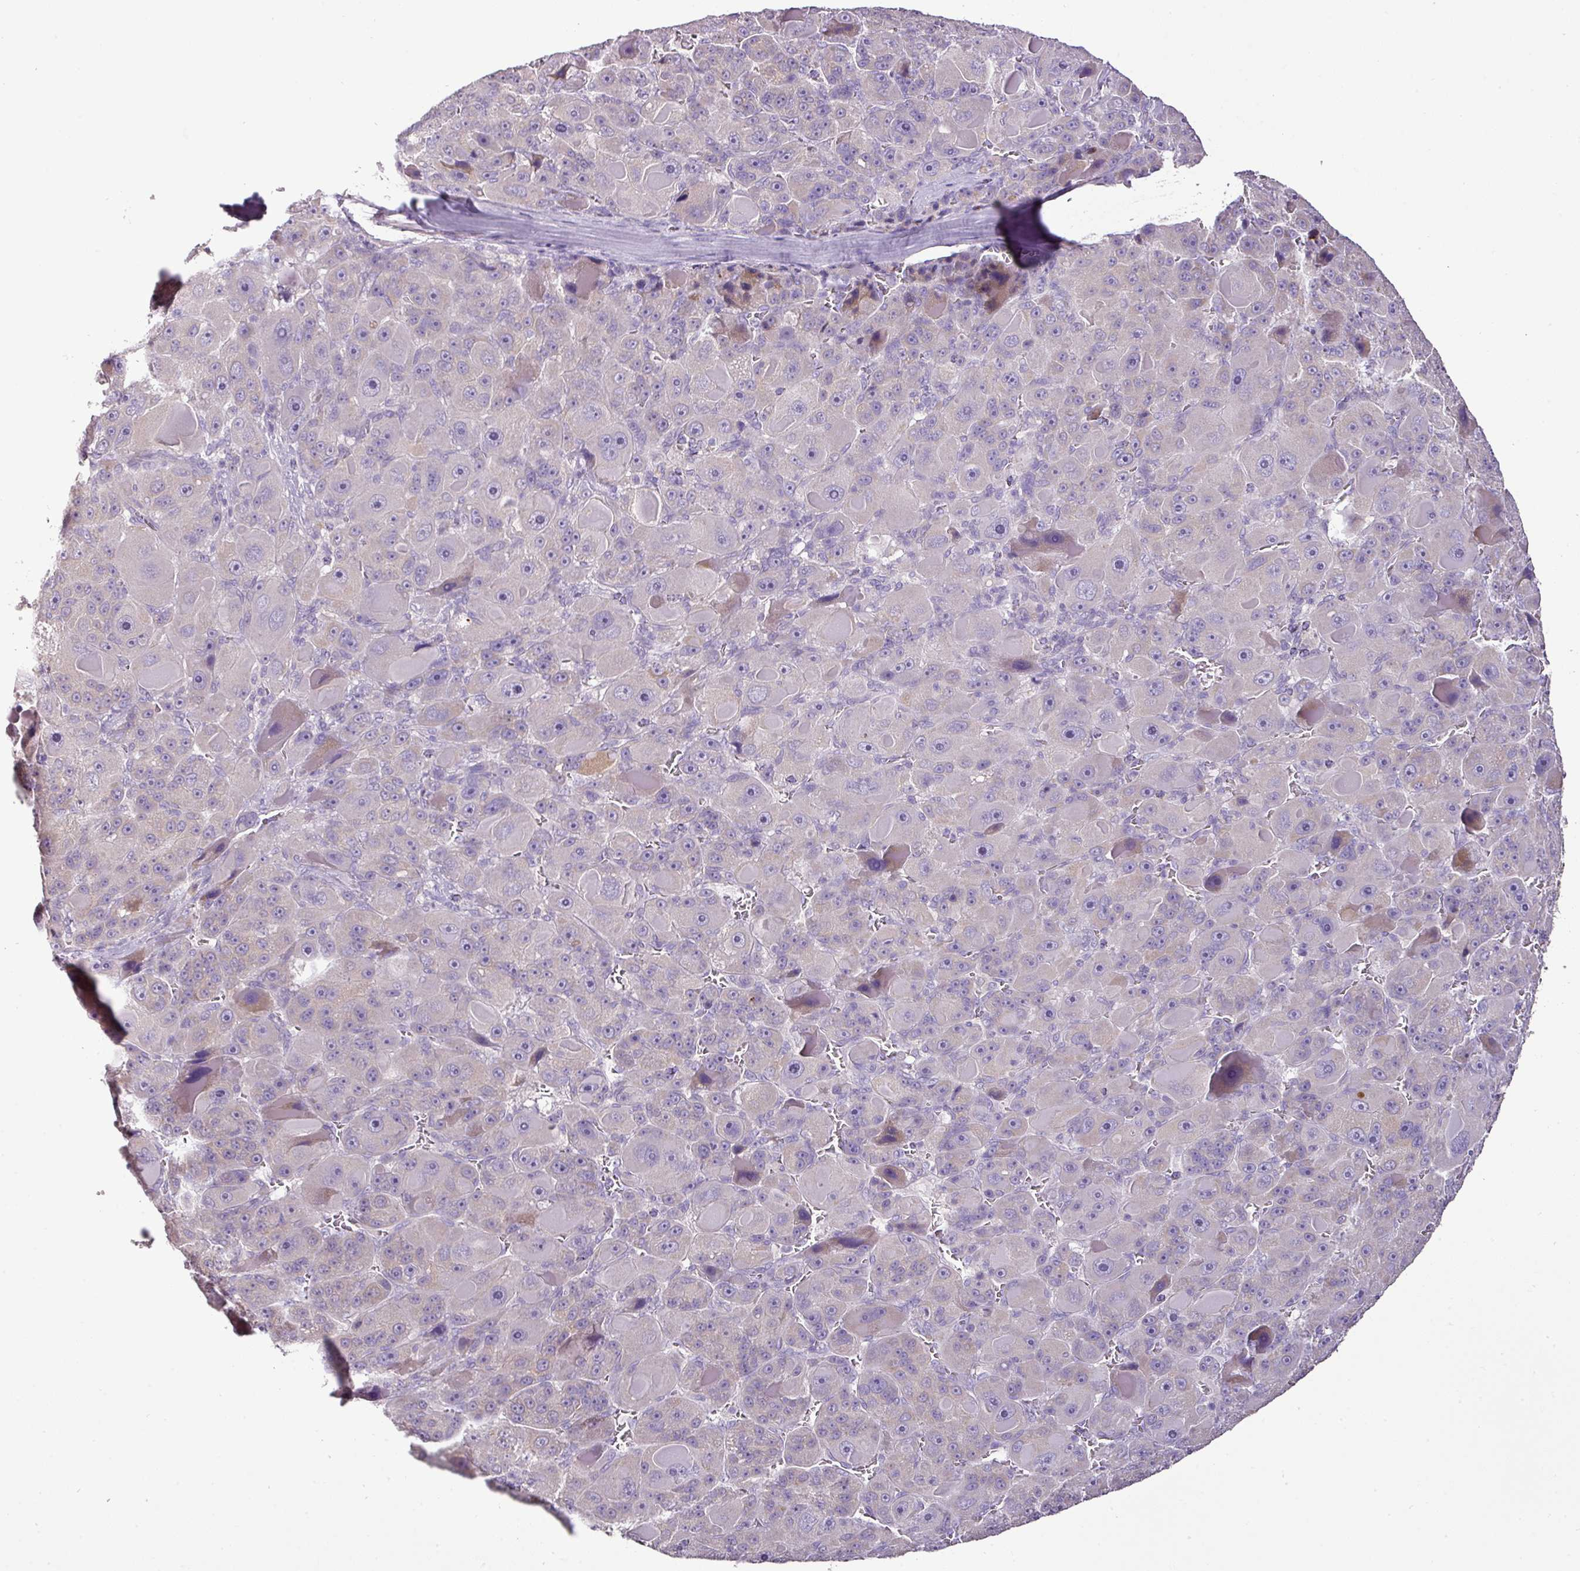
{"staining": {"intensity": "negative", "quantity": "none", "location": "none"}, "tissue": "liver cancer", "cell_type": "Tumor cells", "image_type": "cancer", "snomed": [{"axis": "morphology", "description": "Carcinoma, Hepatocellular, NOS"}, {"axis": "topography", "description": "Liver"}], "caption": "Immunohistochemistry (IHC) image of neoplastic tissue: liver cancer stained with DAB displays no significant protein positivity in tumor cells.", "gene": "BRINP2", "patient": {"sex": "male", "age": 76}}